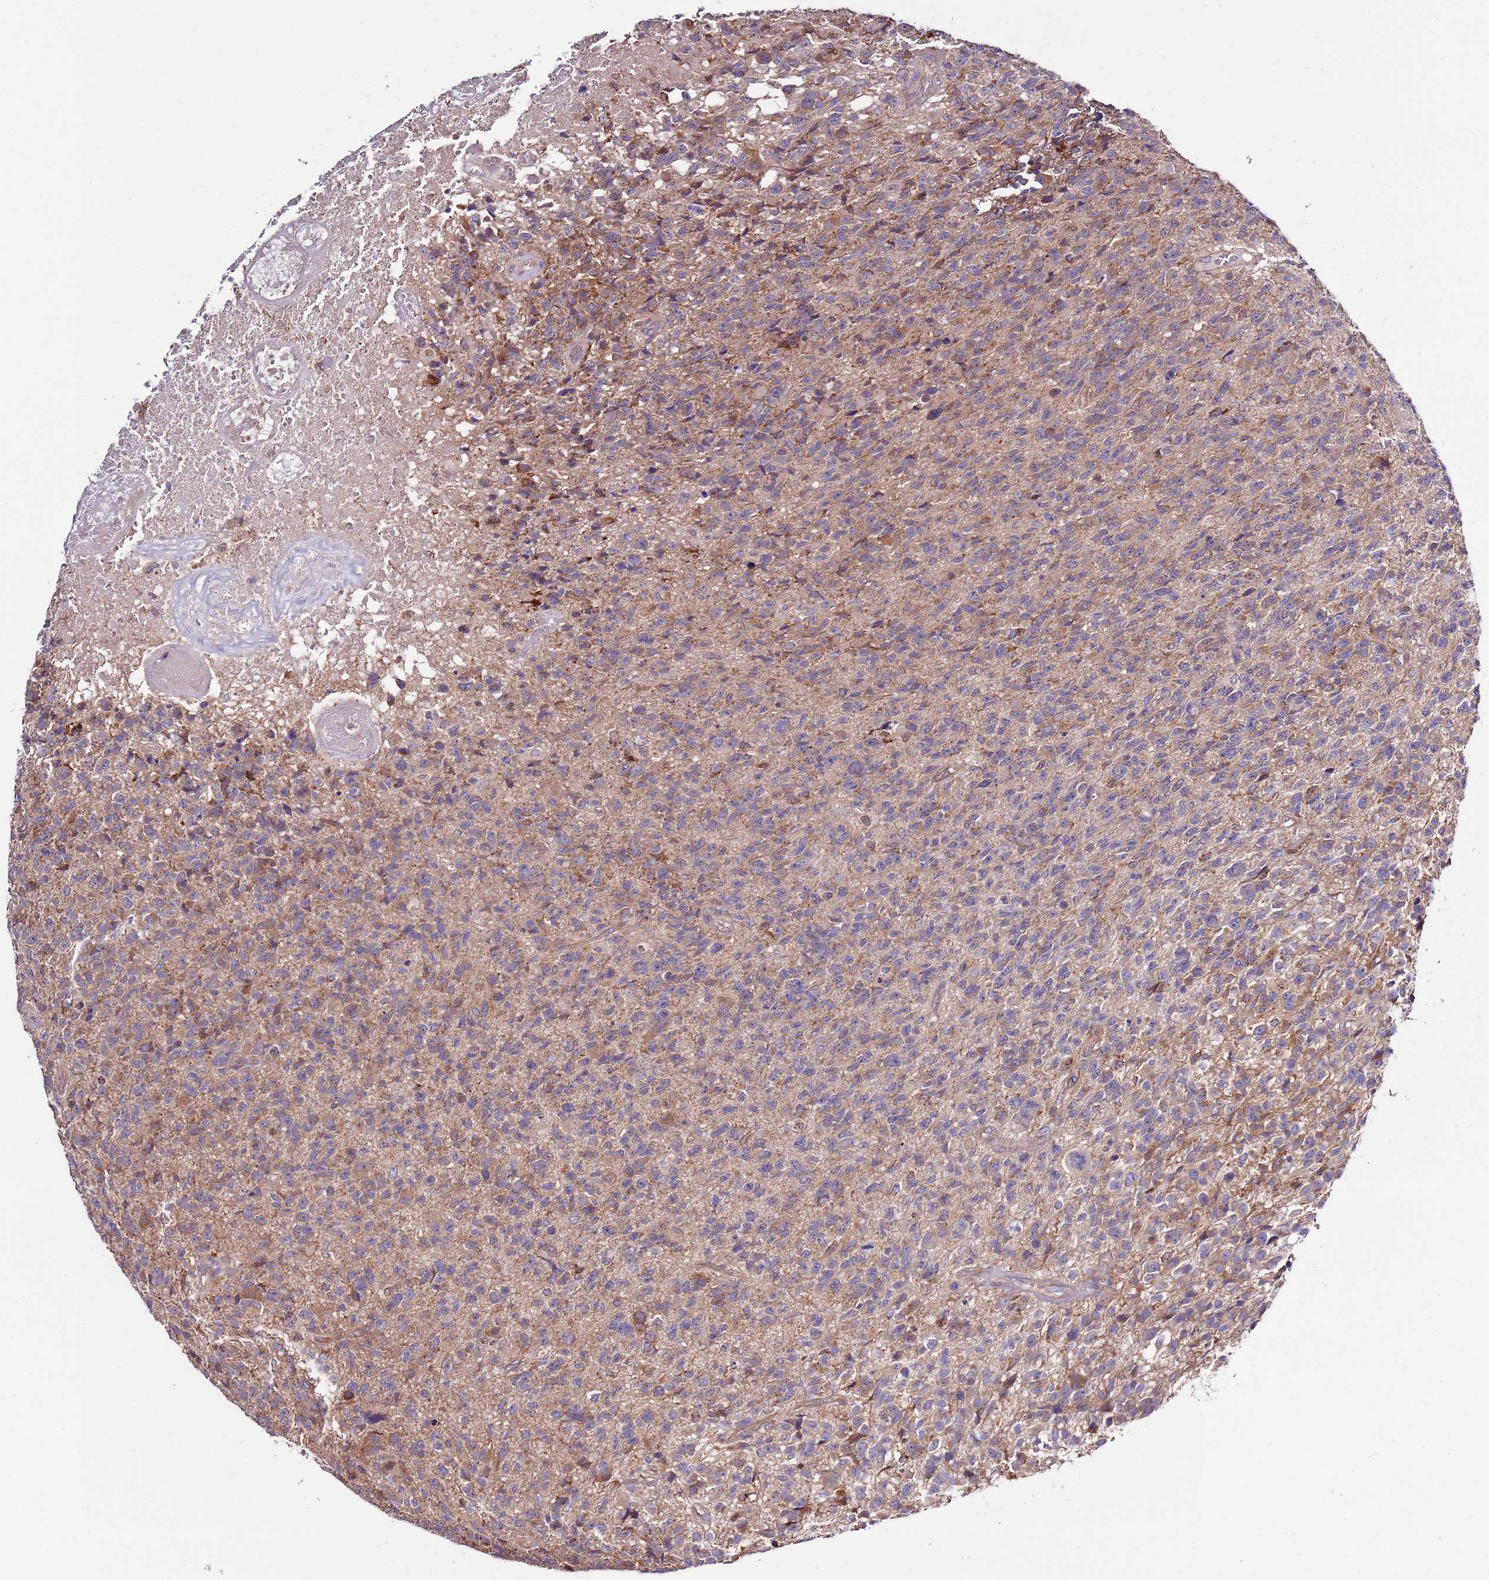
{"staining": {"intensity": "moderate", "quantity": "<25%", "location": "cytoplasmic/membranous"}, "tissue": "glioma", "cell_type": "Tumor cells", "image_type": "cancer", "snomed": [{"axis": "morphology", "description": "Glioma, malignant, High grade"}, {"axis": "topography", "description": "Brain"}], "caption": "Immunohistochemistry (DAB) staining of human high-grade glioma (malignant) displays moderate cytoplasmic/membranous protein expression in approximately <25% of tumor cells.", "gene": "SMG1", "patient": {"sex": "male", "age": 76}}